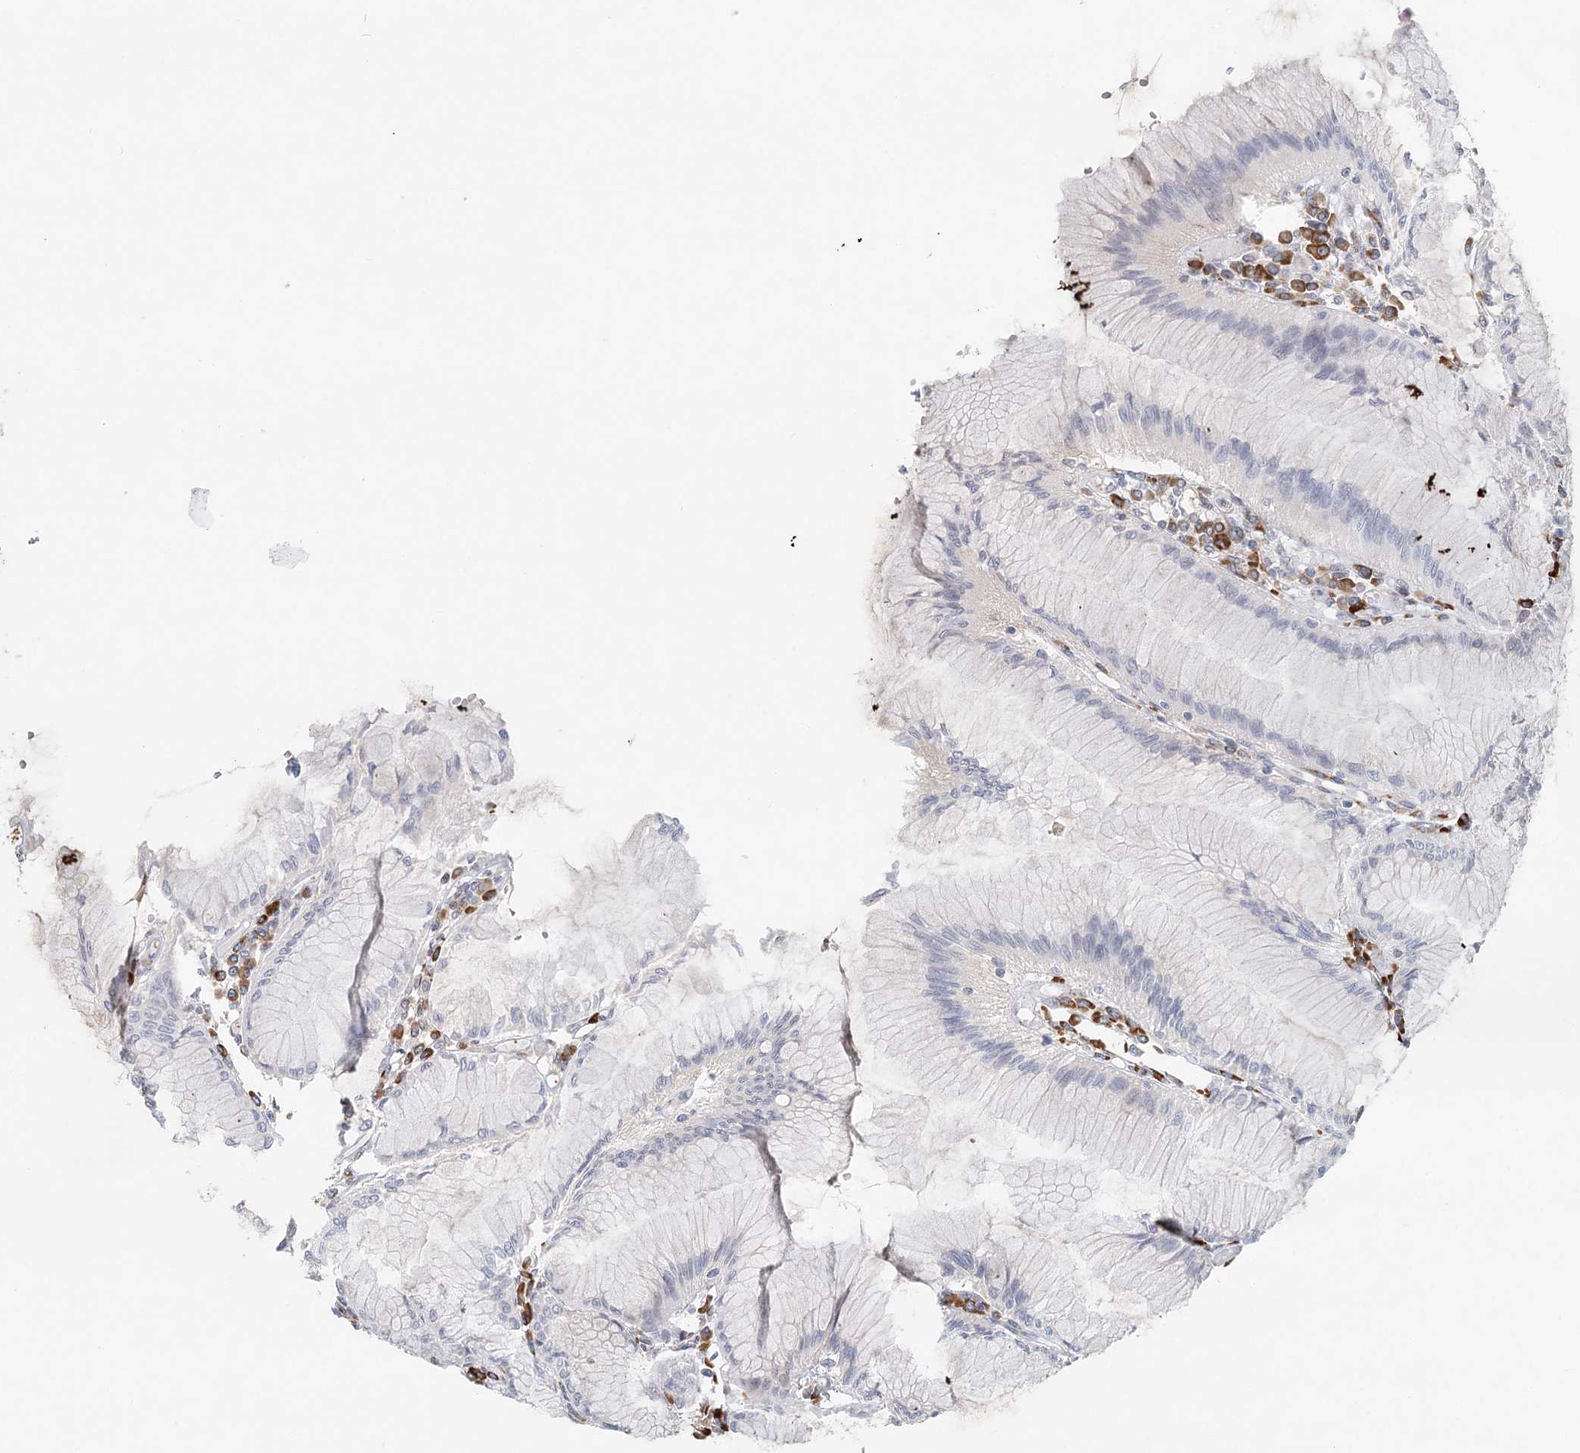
{"staining": {"intensity": "weak", "quantity": "<25%", "location": "cytoplasmic/membranous"}, "tissue": "stomach", "cell_type": "Glandular cells", "image_type": "normal", "snomed": [{"axis": "morphology", "description": "Normal tissue, NOS"}, {"axis": "topography", "description": "Stomach"}], "caption": "This is a micrograph of immunohistochemistry (IHC) staining of unremarkable stomach, which shows no staining in glandular cells. The staining was performed using DAB to visualize the protein expression in brown, while the nuclei were stained in blue with hematoxylin (Magnification: 20x).", "gene": "BNIP5", "patient": {"sex": "female", "age": 57}}